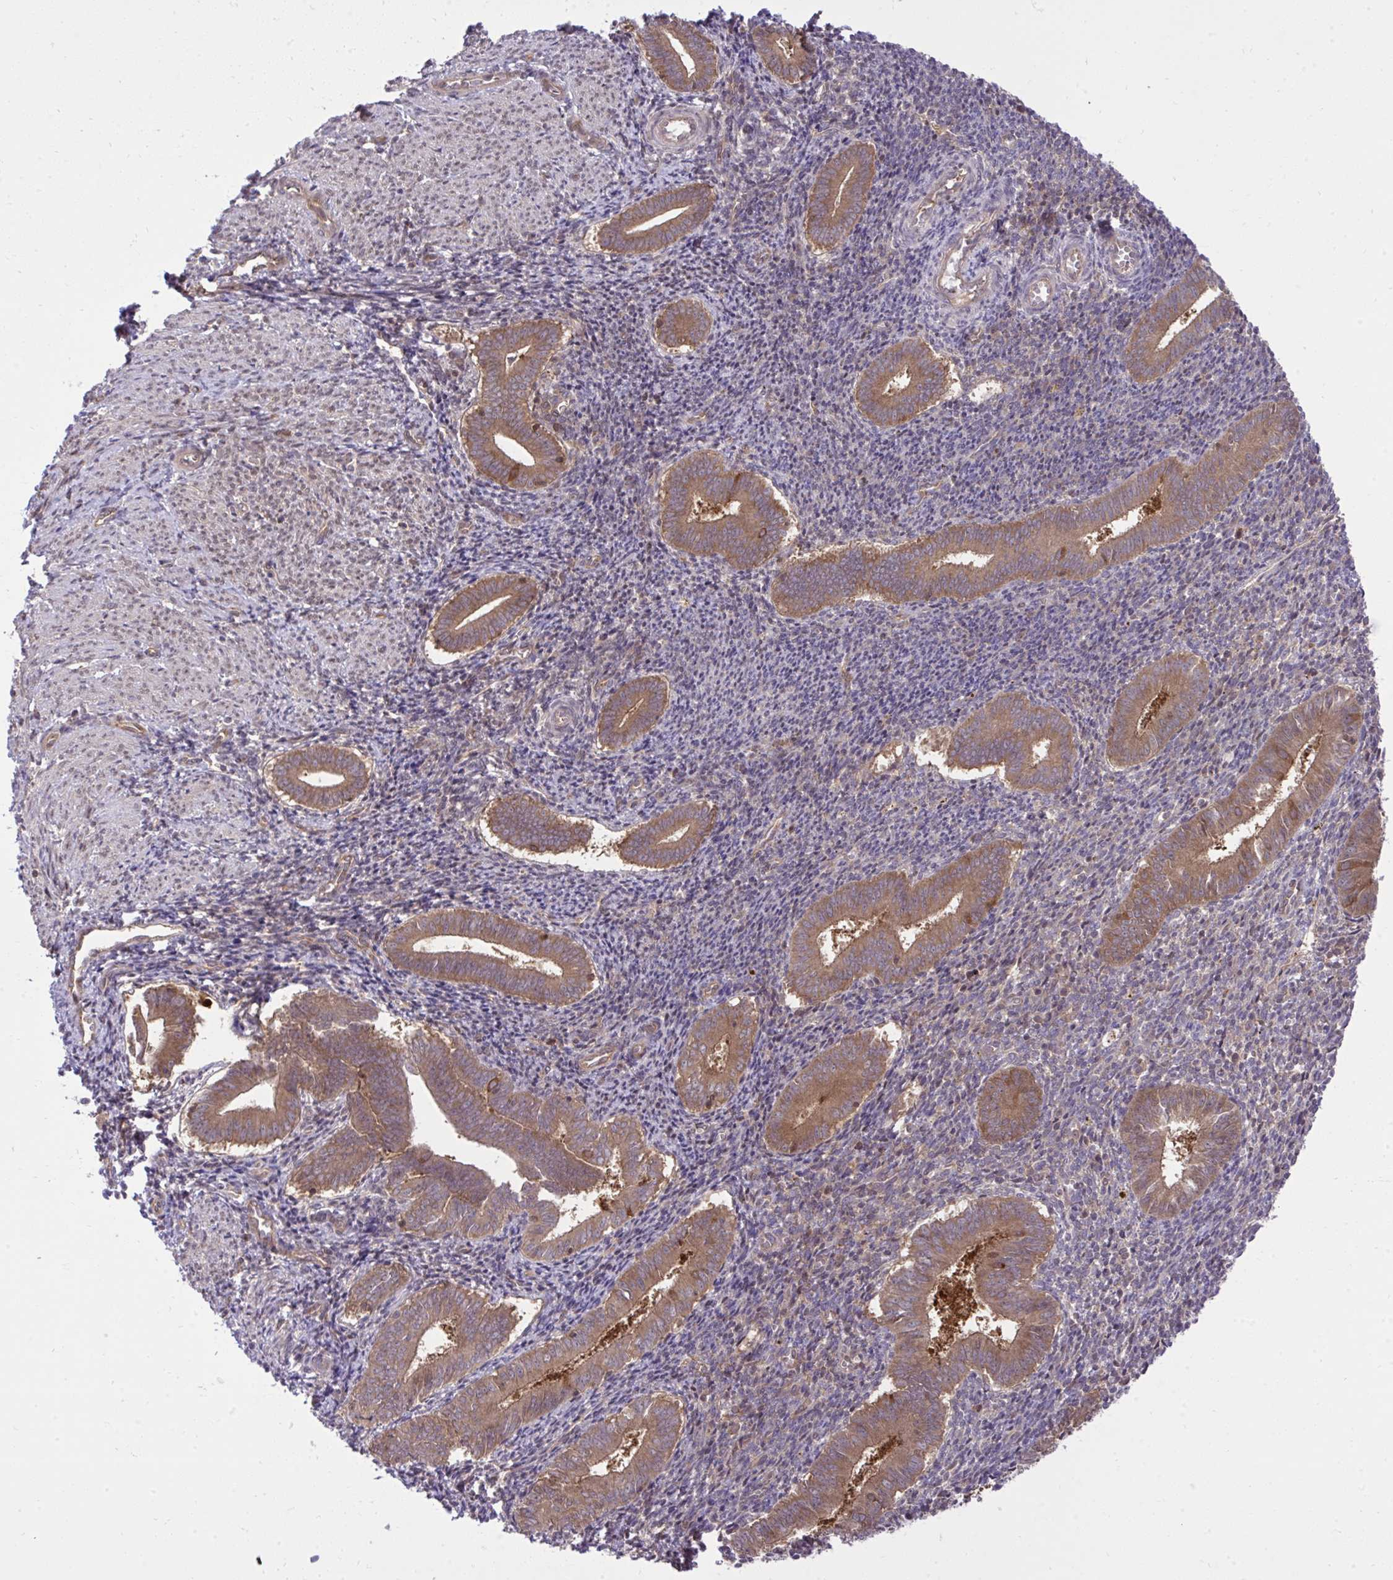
{"staining": {"intensity": "negative", "quantity": "none", "location": "none"}, "tissue": "endometrium", "cell_type": "Cells in endometrial stroma", "image_type": "normal", "snomed": [{"axis": "morphology", "description": "Normal tissue, NOS"}, {"axis": "topography", "description": "Endometrium"}], "caption": "This is an immunohistochemistry histopathology image of benign endometrium. There is no staining in cells in endometrial stroma.", "gene": "PPP5C", "patient": {"sex": "female", "age": 25}}